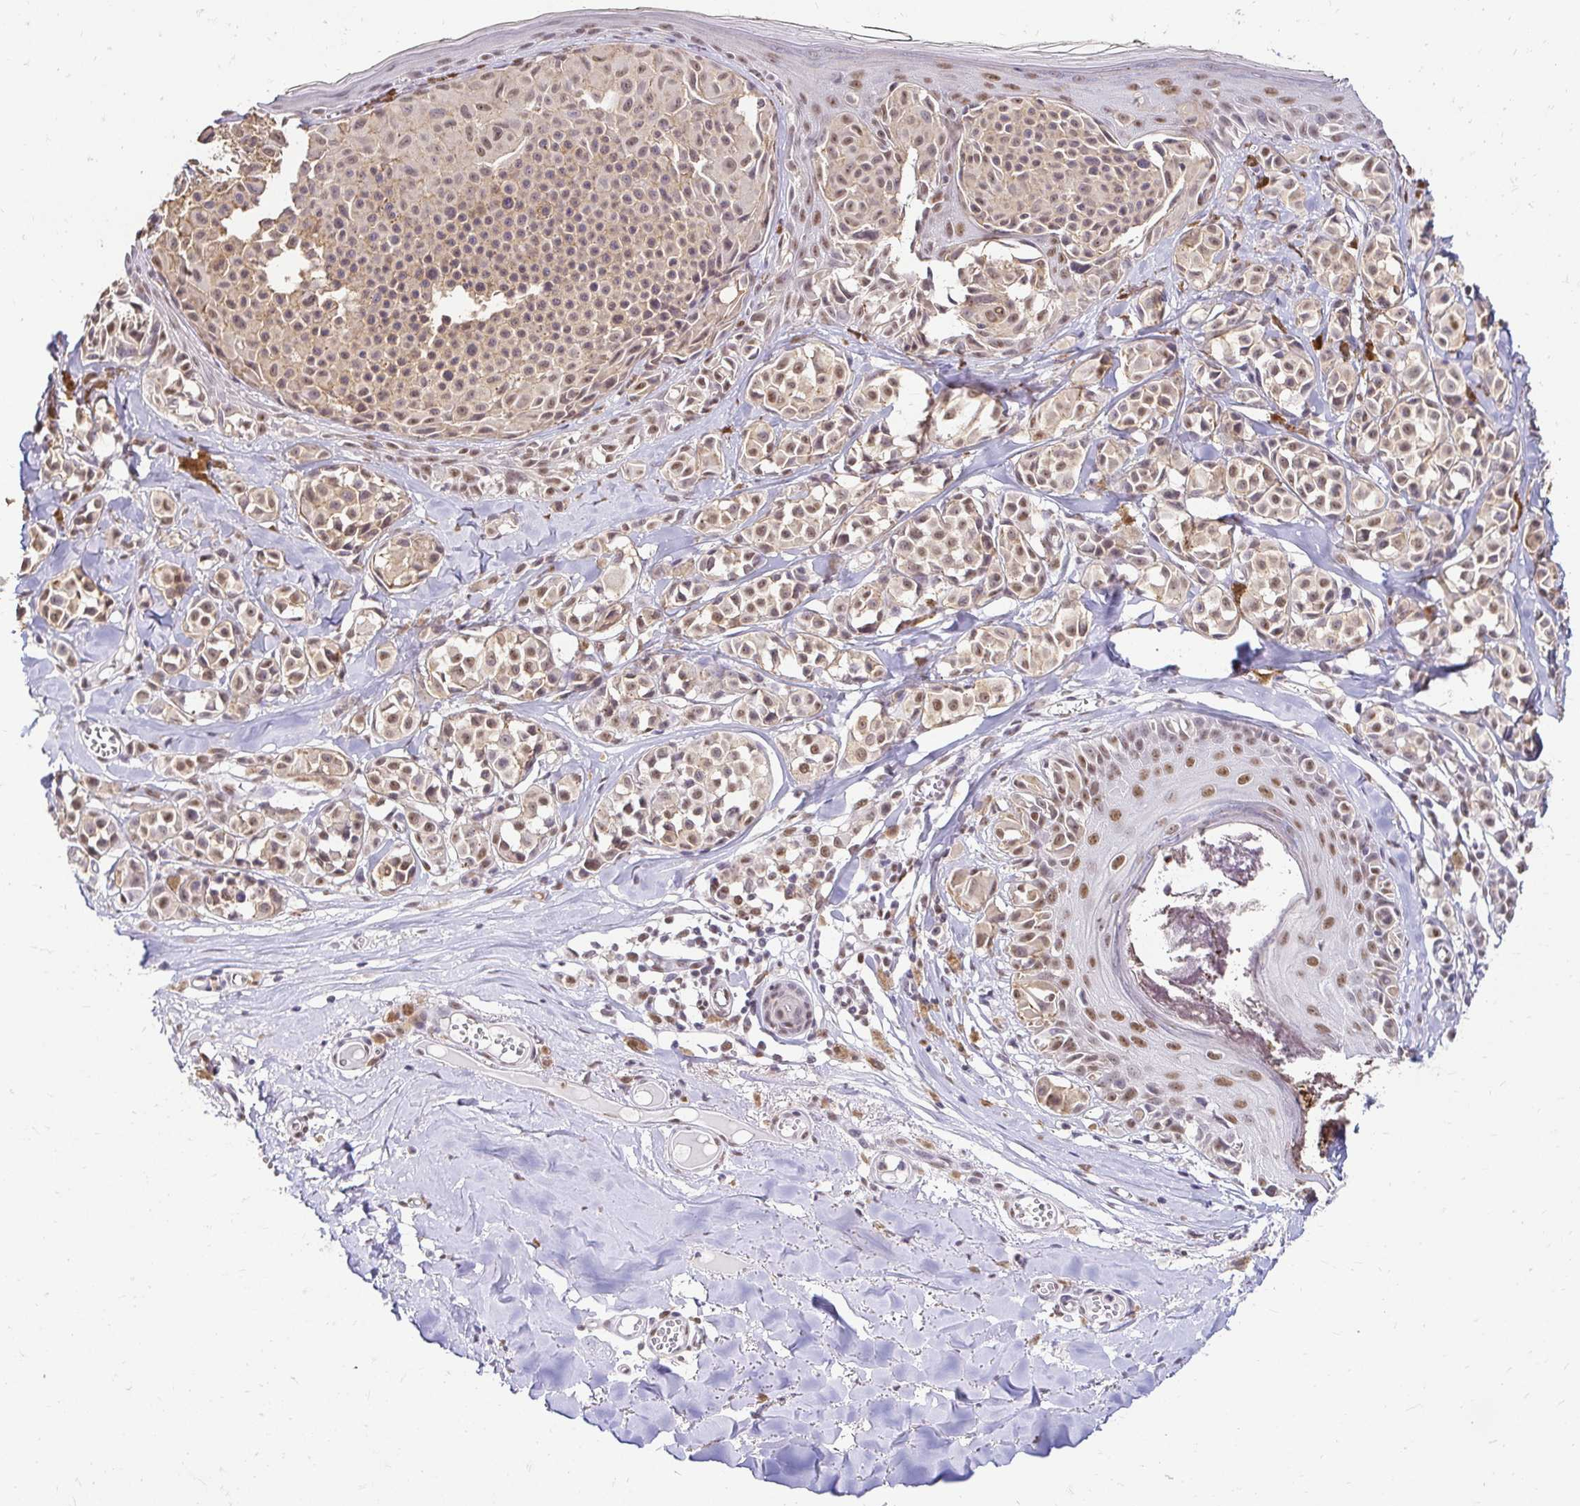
{"staining": {"intensity": "weak", "quantity": ">75%", "location": "cytoplasmic/membranous,nuclear"}, "tissue": "melanoma", "cell_type": "Tumor cells", "image_type": "cancer", "snomed": [{"axis": "morphology", "description": "Malignant melanoma, NOS"}, {"axis": "topography", "description": "Skin"}], "caption": "Malignant melanoma tissue demonstrates weak cytoplasmic/membranous and nuclear expression in about >75% of tumor cells", "gene": "RIMS4", "patient": {"sex": "female", "age": 43}}